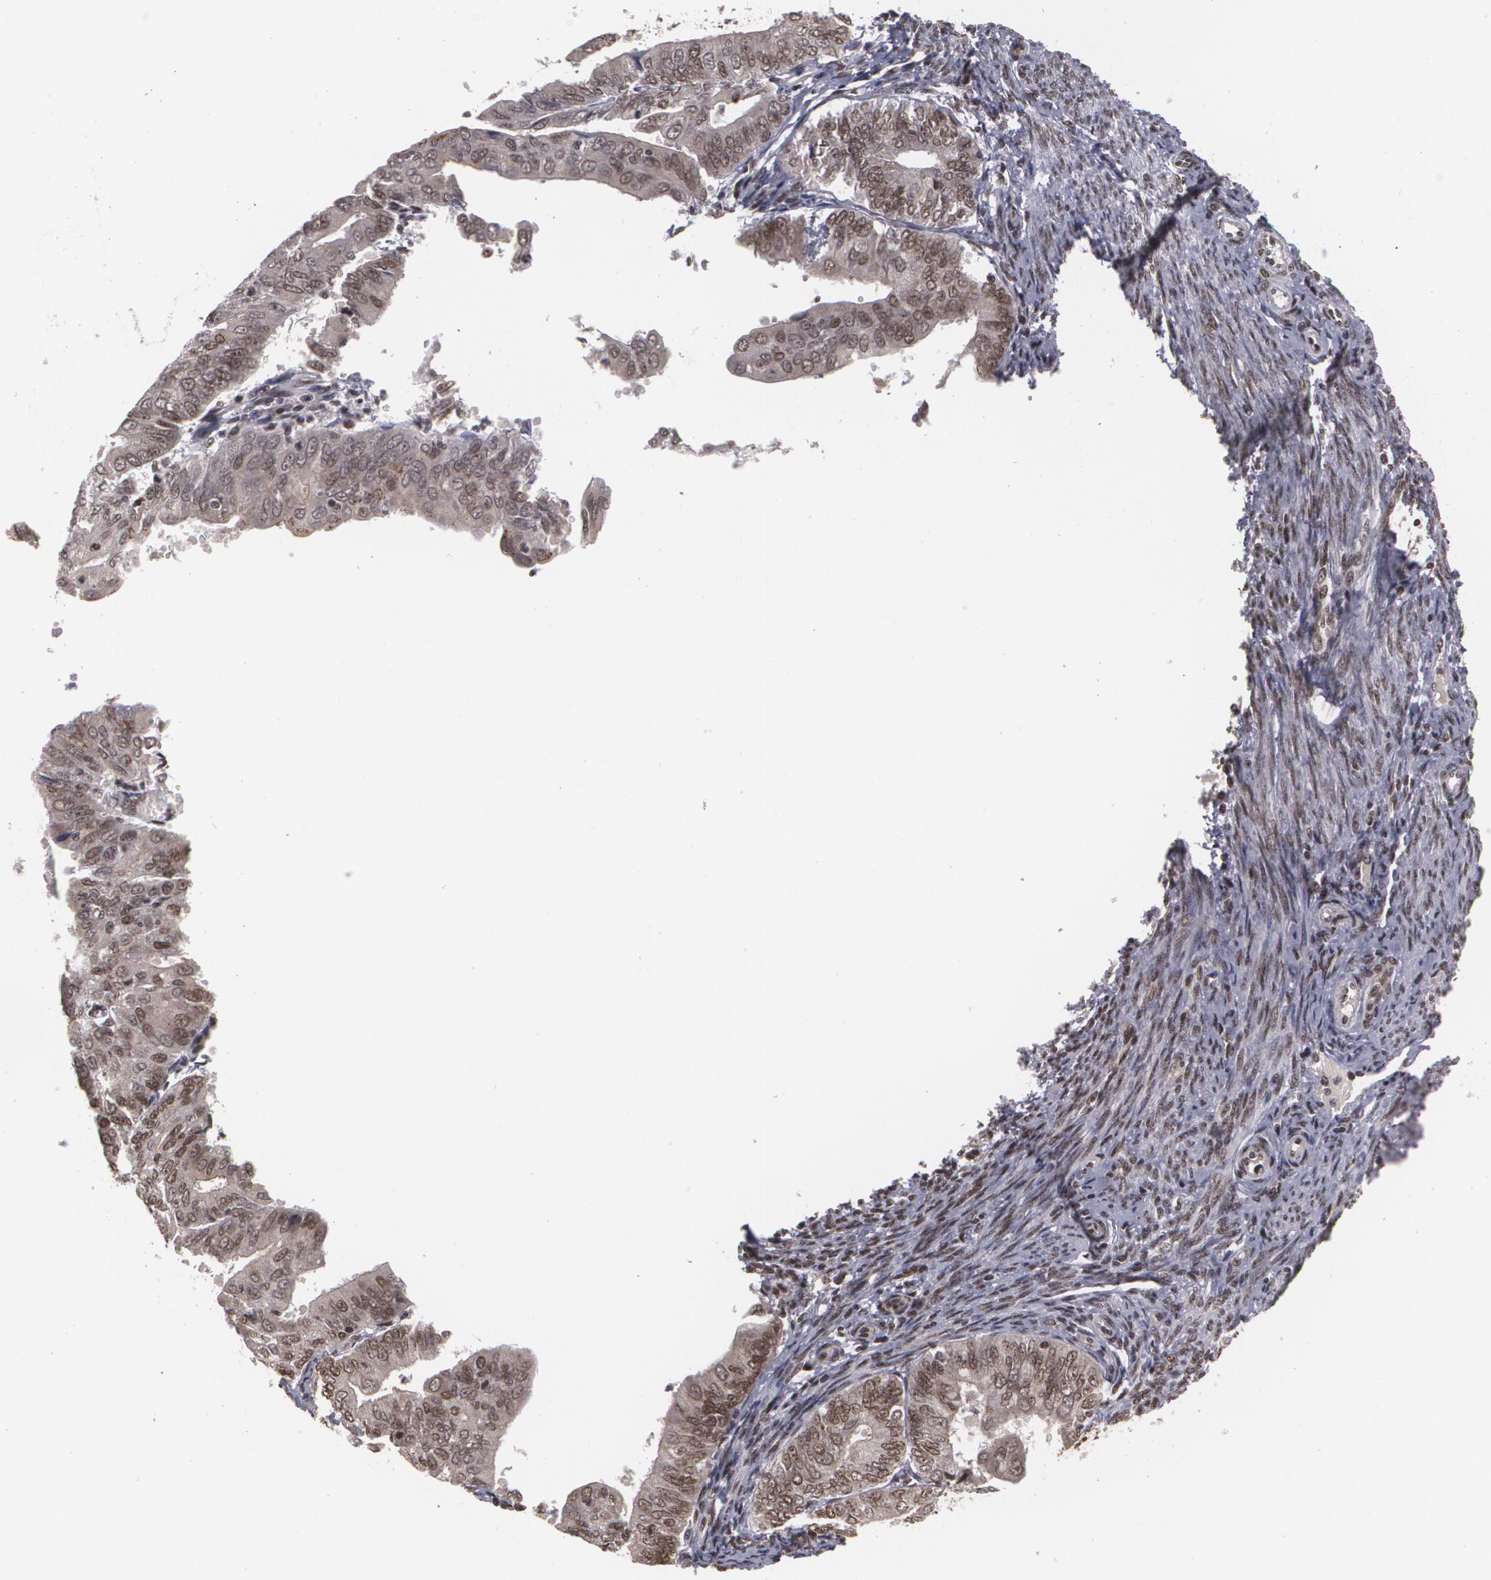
{"staining": {"intensity": "weak", "quantity": ">75%", "location": "cytoplasmic/membranous,nuclear"}, "tissue": "endometrial cancer", "cell_type": "Tumor cells", "image_type": "cancer", "snomed": [{"axis": "morphology", "description": "Adenocarcinoma, NOS"}, {"axis": "topography", "description": "Endometrium"}], "caption": "Immunohistochemistry (IHC) image of neoplastic tissue: endometrial adenocarcinoma stained using immunohistochemistry (IHC) shows low levels of weak protein expression localized specifically in the cytoplasmic/membranous and nuclear of tumor cells, appearing as a cytoplasmic/membranous and nuclear brown color.", "gene": "RXRB", "patient": {"sex": "female", "age": 79}}